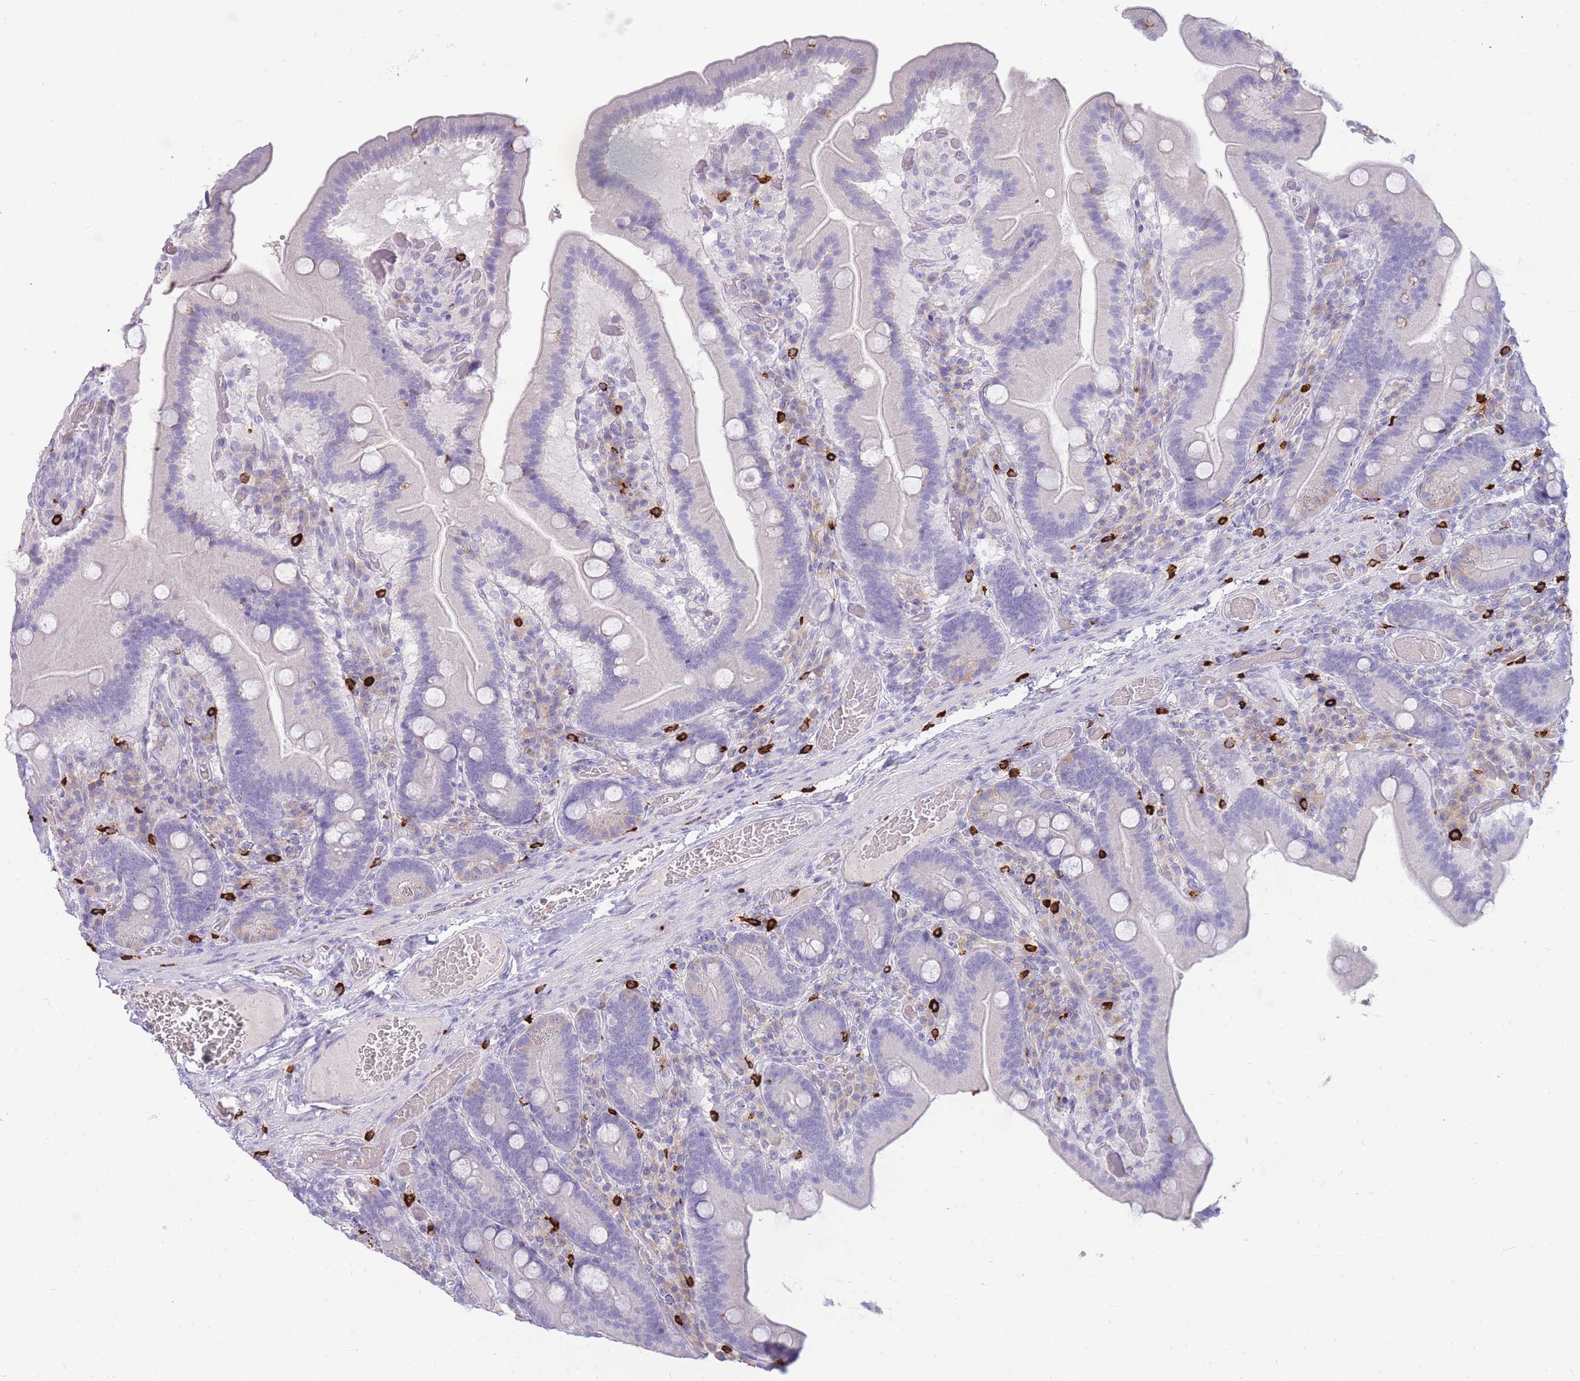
{"staining": {"intensity": "negative", "quantity": "none", "location": "none"}, "tissue": "duodenum", "cell_type": "Glandular cells", "image_type": "normal", "snomed": [{"axis": "morphology", "description": "Normal tissue, NOS"}, {"axis": "topography", "description": "Duodenum"}], "caption": "Immunohistochemistry of unremarkable human duodenum demonstrates no positivity in glandular cells.", "gene": "TPSAB1", "patient": {"sex": "female", "age": 62}}